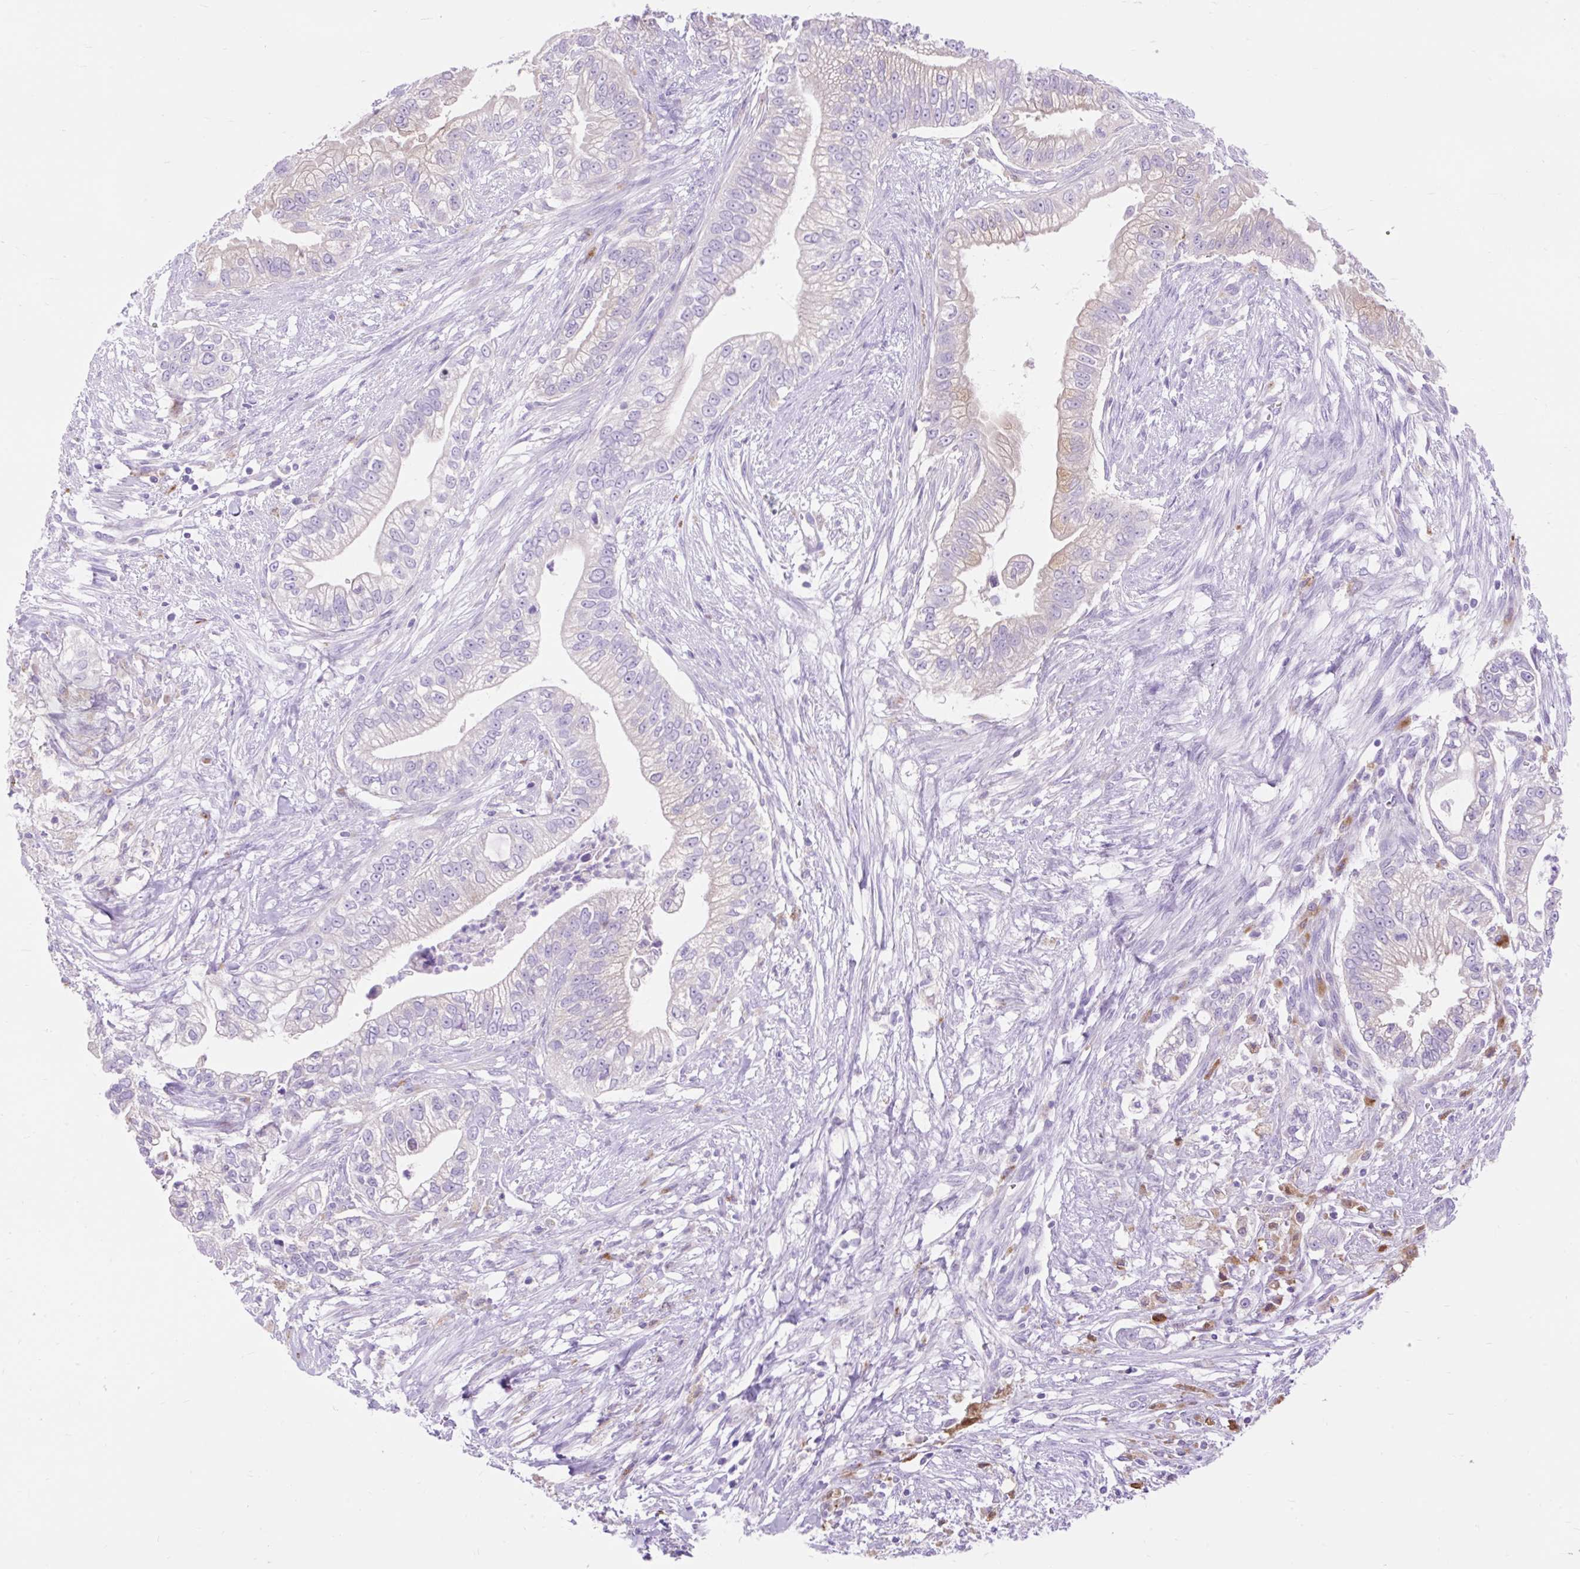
{"staining": {"intensity": "weak", "quantity": "<25%", "location": "cytoplasmic/membranous"}, "tissue": "pancreatic cancer", "cell_type": "Tumor cells", "image_type": "cancer", "snomed": [{"axis": "morphology", "description": "Adenocarcinoma, NOS"}, {"axis": "topography", "description": "Pancreas"}], "caption": "Histopathology image shows no protein expression in tumor cells of pancreatic cancer (adenocarcinoma) tissue. (DAB (3,3'-diaminobenzidine) immunohistochemistry (IHC), high magnification).", "gene": "HEXB", "patient": {"sex": "male", "age": 70}}